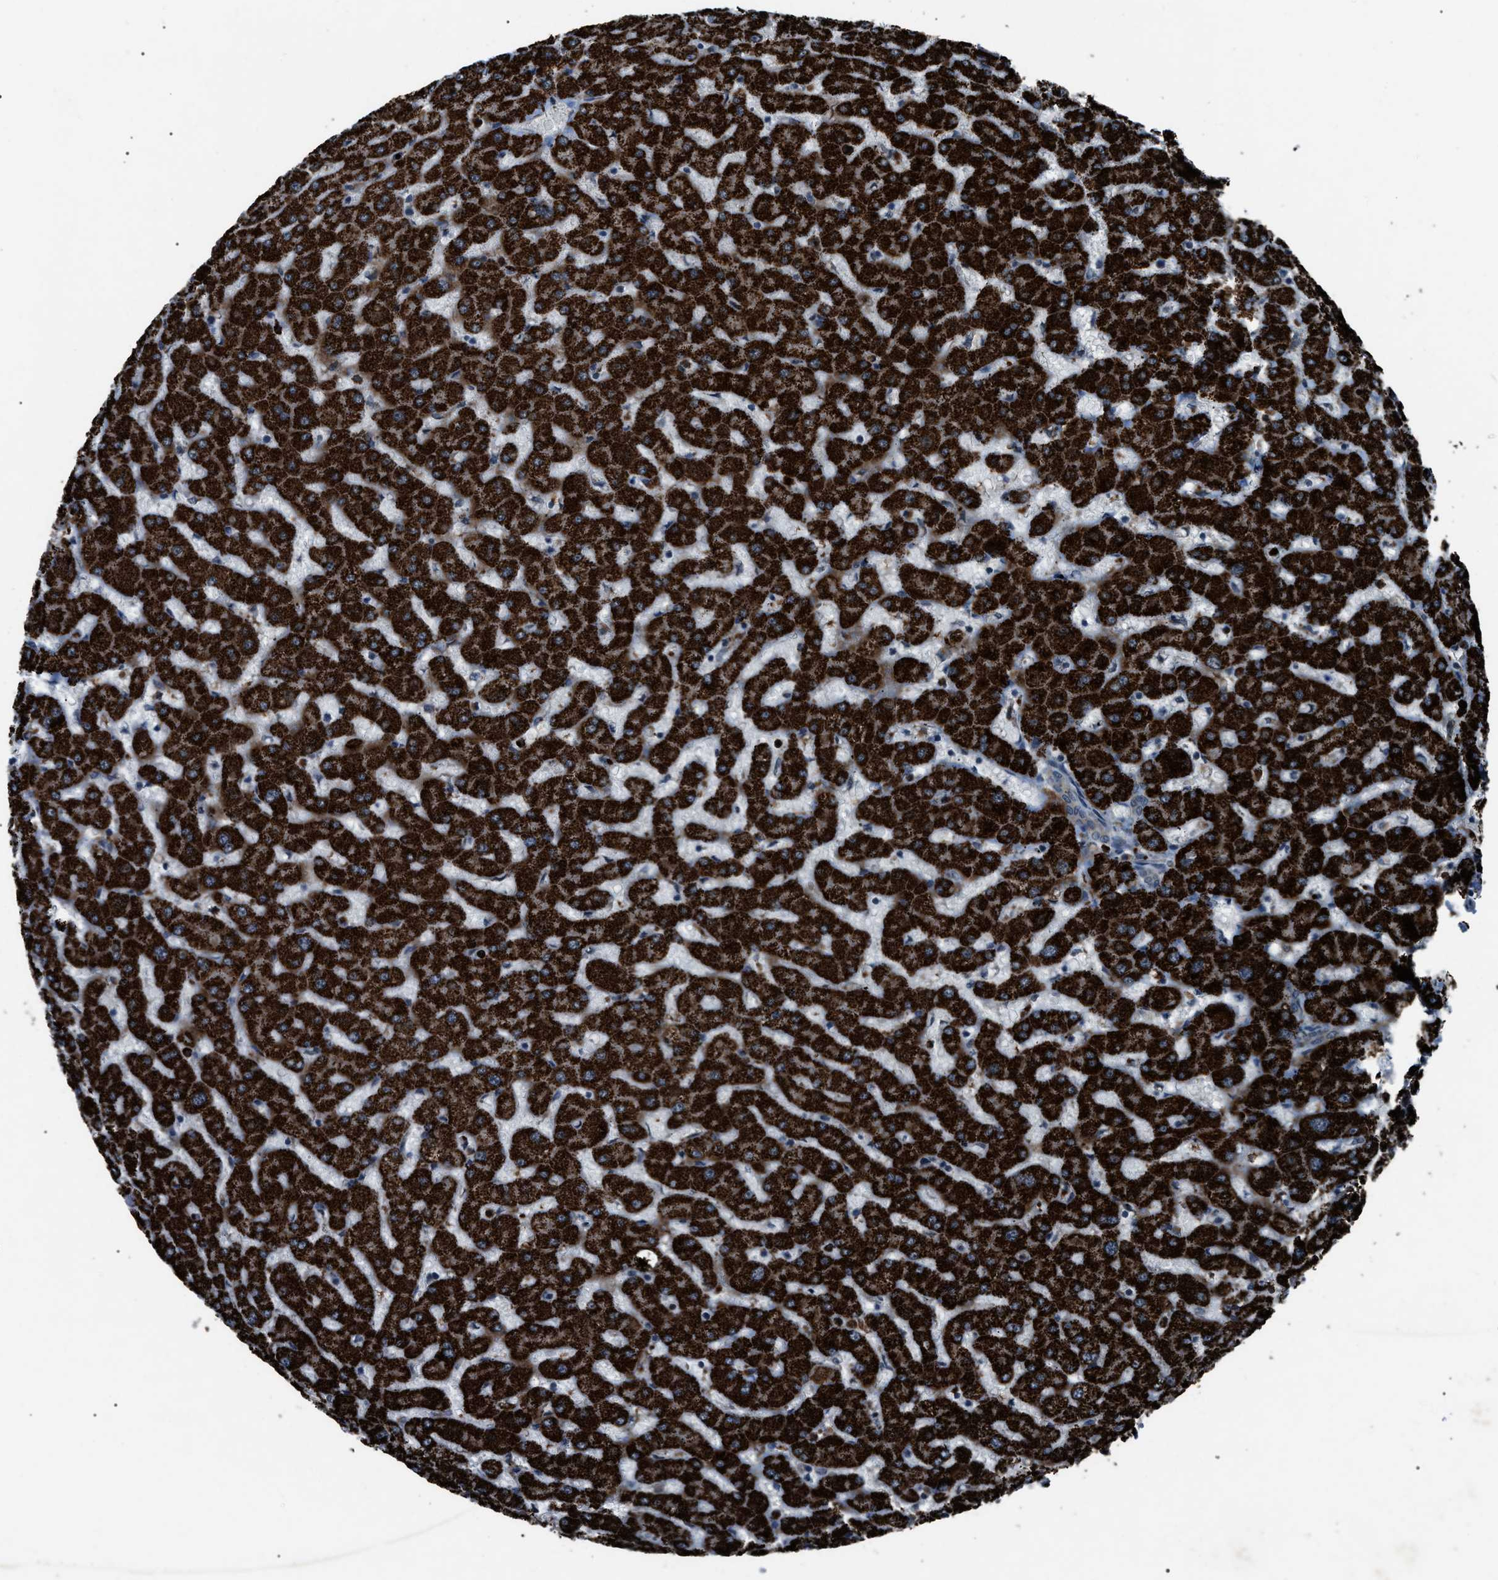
{"staining": {"intensity": "weak", "quantity": "25%-75%", "location": "cytoplasmic/membranous"}, "tissue": "liver", "cell_type": "Cholangiocytes", "image_type": "normal", "snomed": [{"axis": "morphology", "description": "Normal tissue, NOS"}, {"axis": "topography", "description": "Liver"}], "caption": "About 25%-75% of cholangiocytes in unremarkable liver show weak cytoplasmic/membranous protein positivity as visualized by brown immunohistochemical staining.", "gene": "ZFAND2A", "patient": {"sex": "female", "age": 63}}